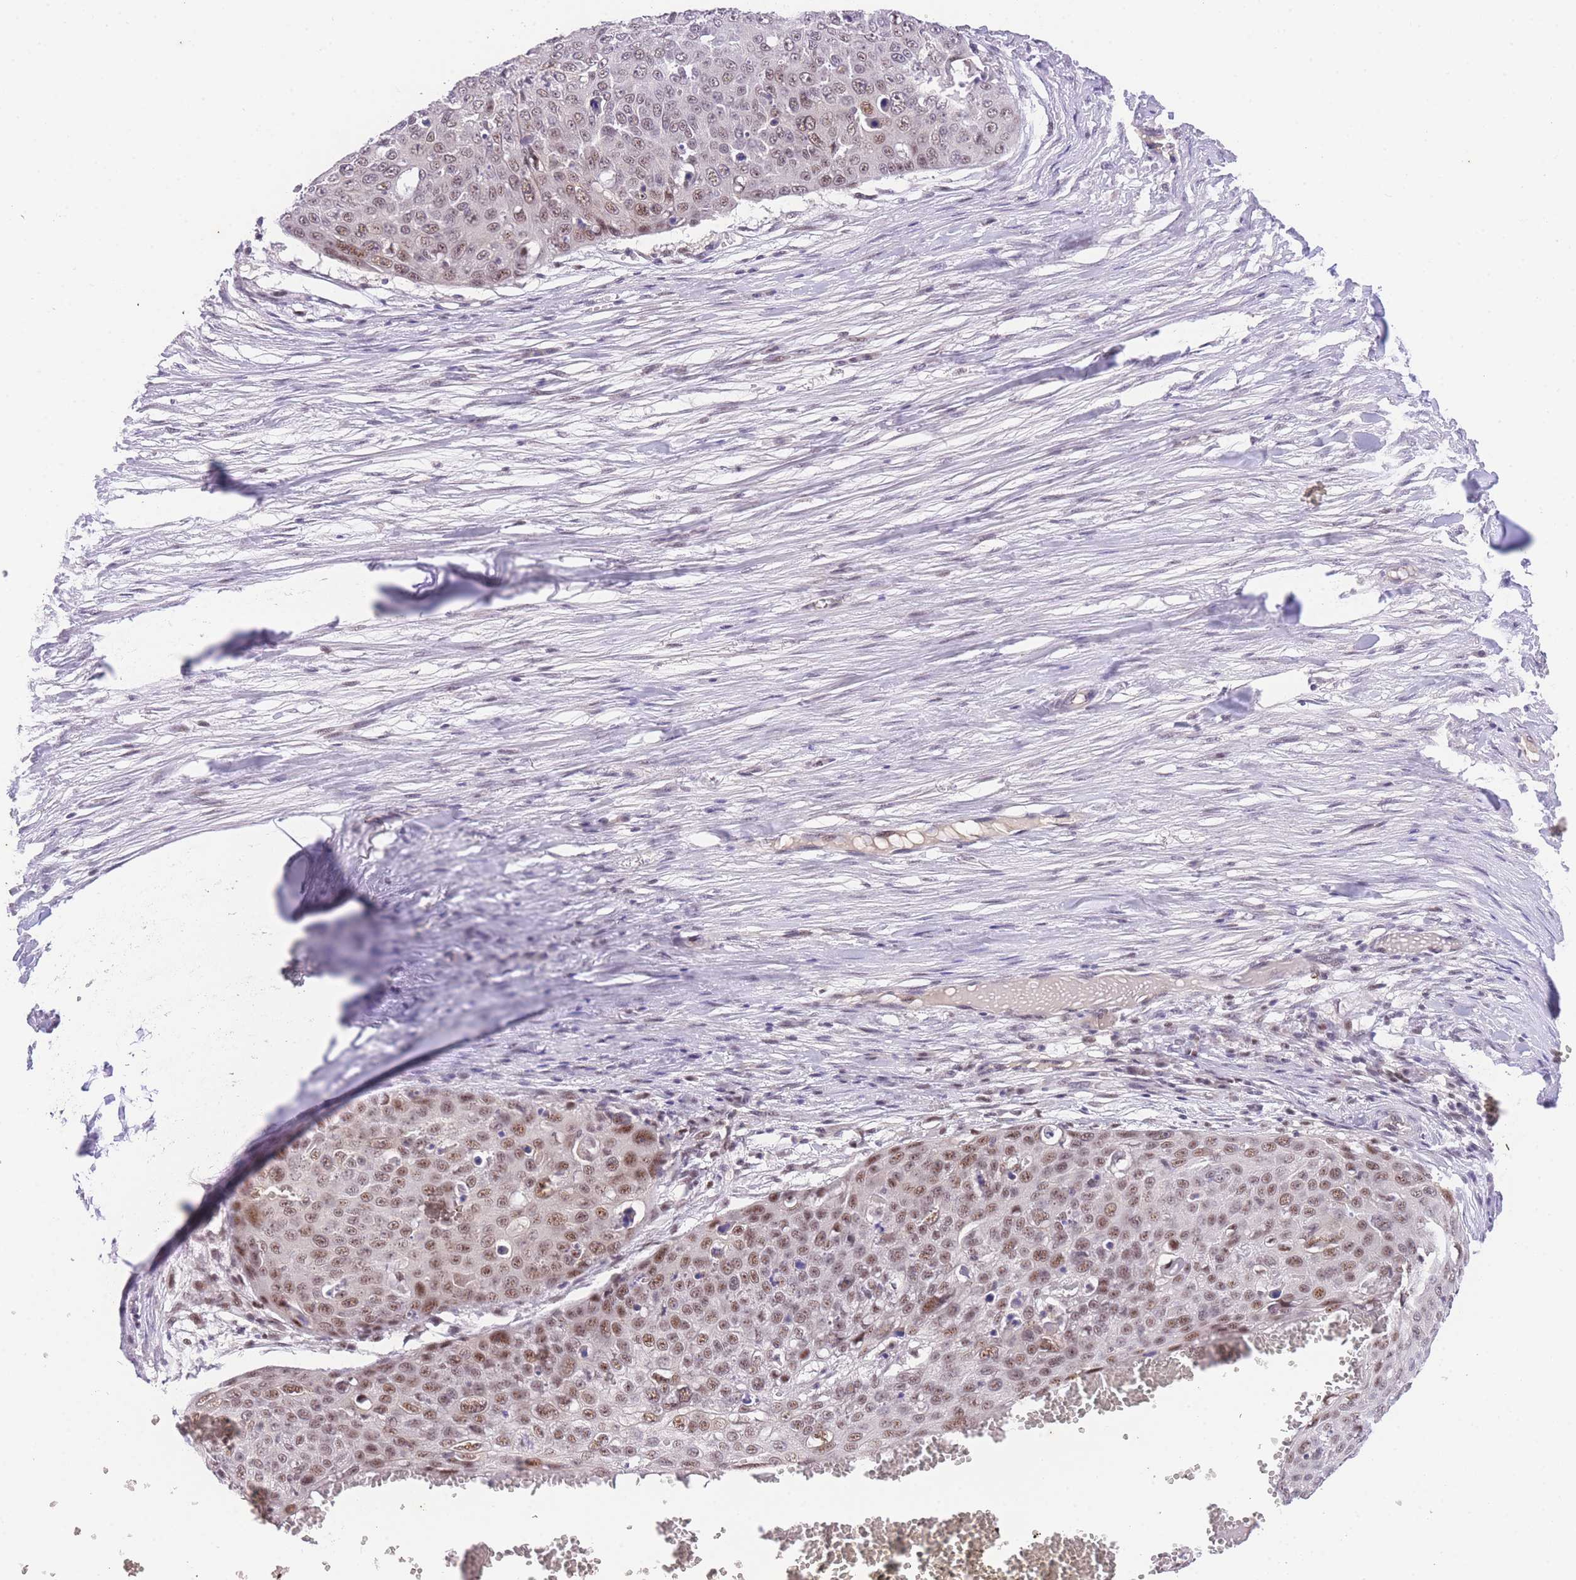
{"staining": {"intensity": "moderate", "quantity": ">75%", "location": "nuclear"}, "tissue": "skin cancer", "cell_type": "Tumor cells", "image_type": "cancer", "snomed": [{"axis": "morphology", "description": "Squamous cell carcinoma, NOS"}, {"axis": "topography", "description": "Skin"}], "caption": "An immunohistochemistry (IHC) micrograph of neoplastic tissue is shown. Protein staining in brown highlights moderate nuclear positivity in skin cancer within tumor cells.", "gene": "SLC35F2", "patient": {"sex": "male", "age": 71}}